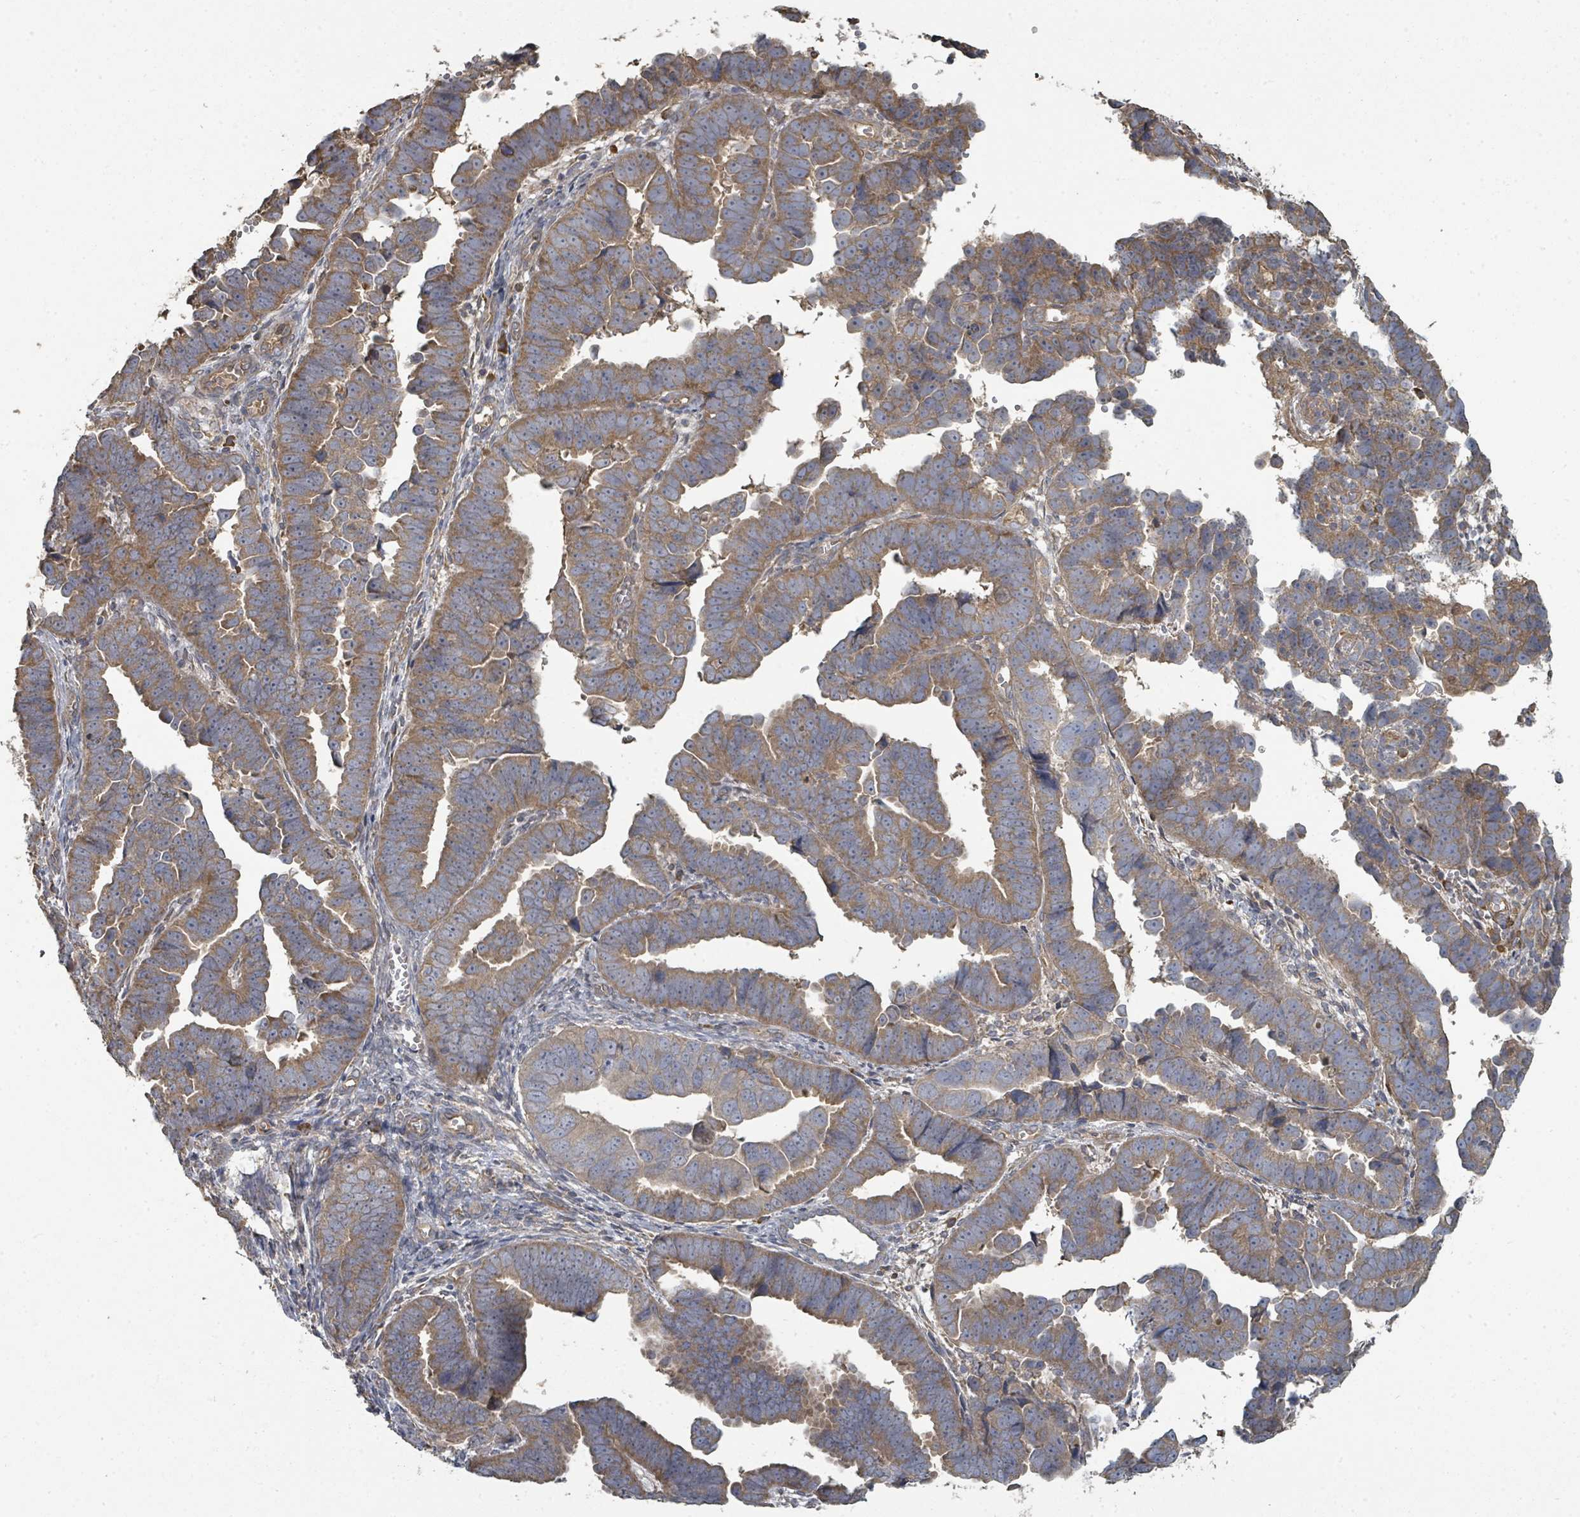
{"staining": {"intensity": "moderate", "quantity": ">75%", "location": "cytoplasmic/membranous"}, "tissue": "endometrial cancer", "cell_type": "Tumor cells", "image_type": "cancer", "snomed": [{"axis": "morphology", "description": "Adenocarcinoma, NOS"}, {"axis": "topography", "description": "Endometrium"}], "caption": "Protein positivity by immunohistochemistry (IHC) displays moderate cytoplasmic/membranous positivity in about >75% of tumor cells in endometrial adenocarcinoma.", "gene": "WDFY1", "patient": {"sex": "female", "age": 75}}